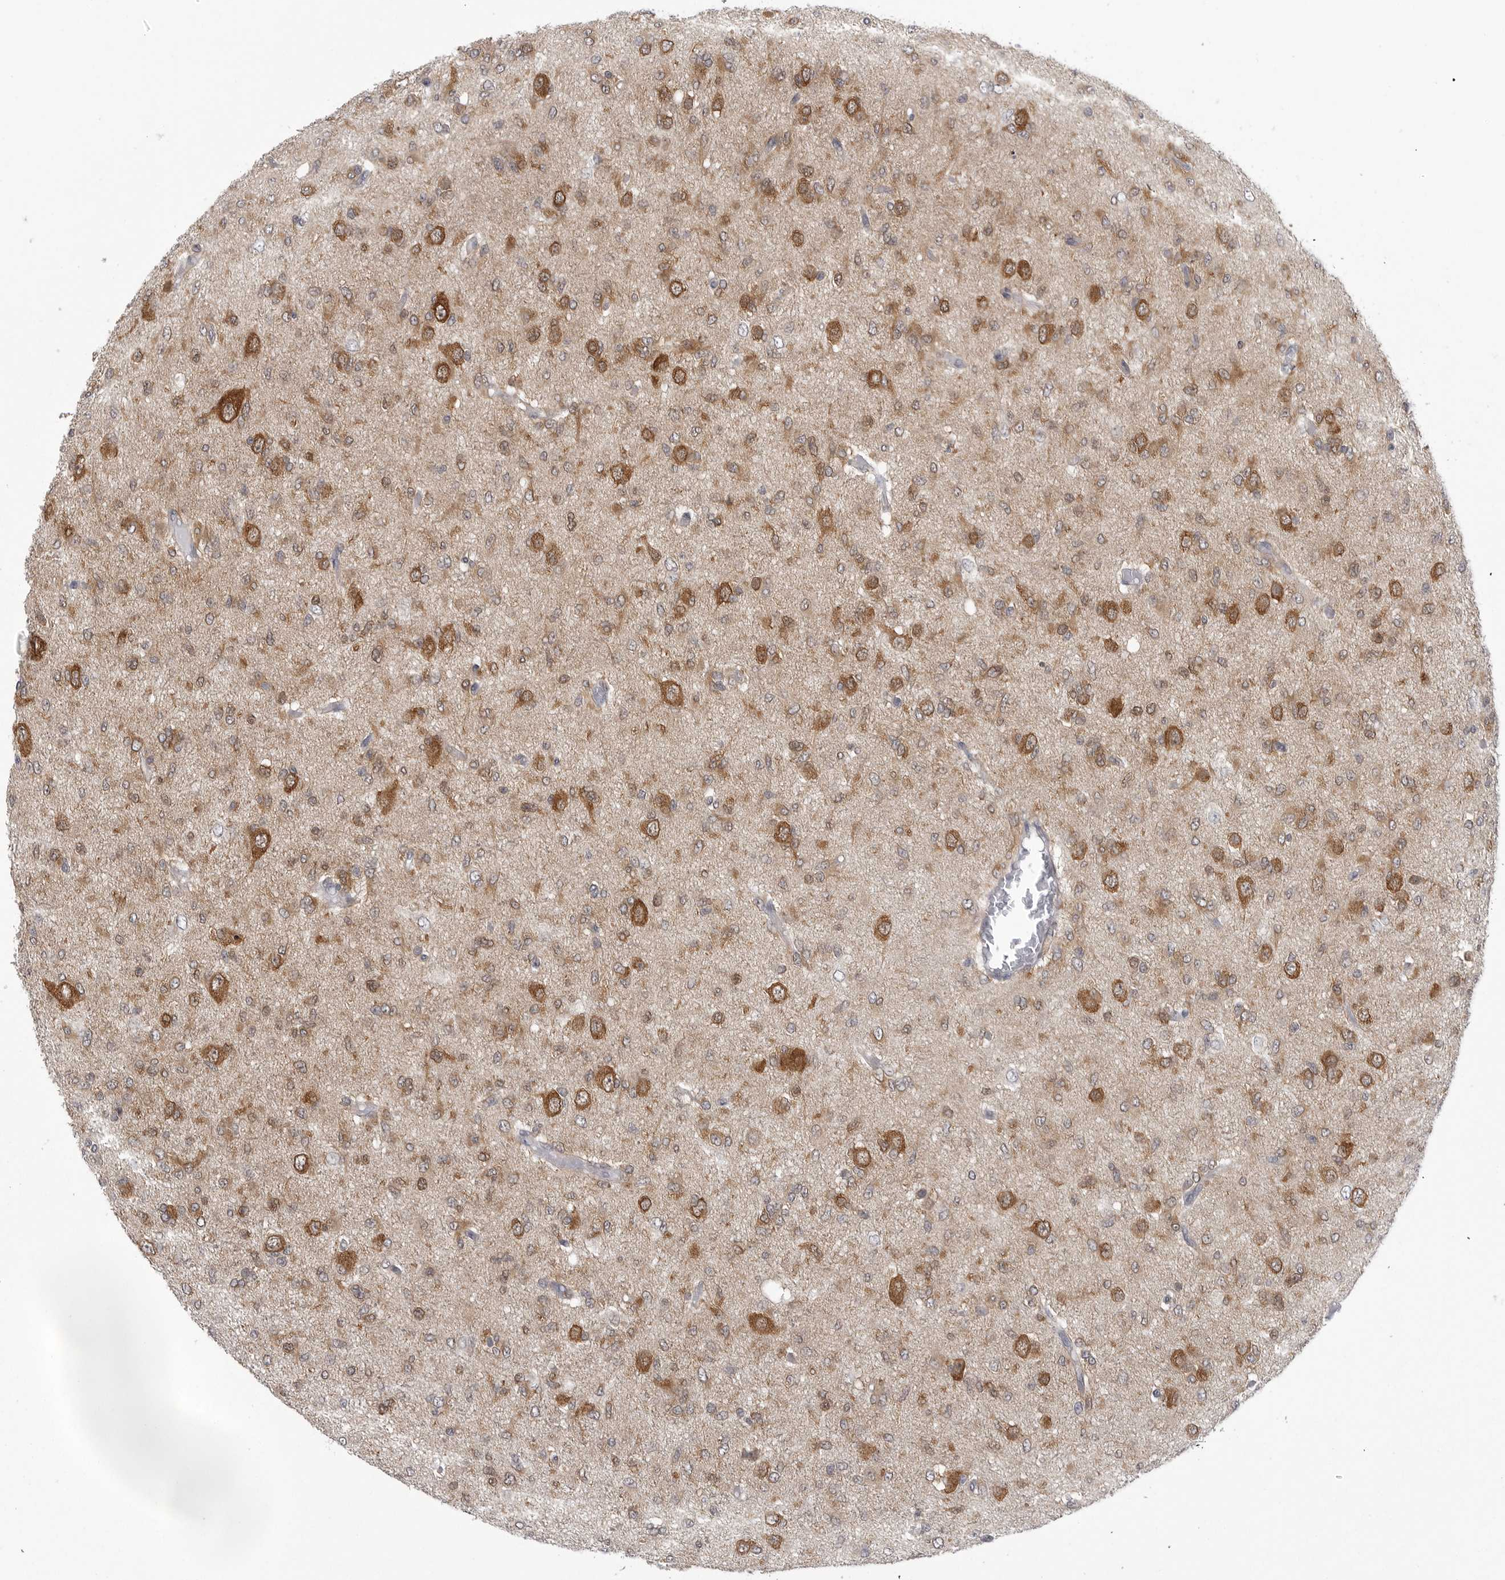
{"staining": {"intensity": "moderate", "quantity": "25%-75%", "location": "cytoplasmic/membranous"}, "tissue": "glioma", "cell_type": "Tumor cells", "image_type": "cancer", "snomed": [{"axis": "morphology", "description": "Glioma, malignant, High grade"}, {"axis": "topography", "description": "Brain"}], "caption": "This is a histology image of IHC staining of malignant glioma (high-grade), which shows moderate staining in the cytoplasmic/membranous of tumor cells.", "gene": "CACYBP", "patient": {"sex": "female", "age": 59}}